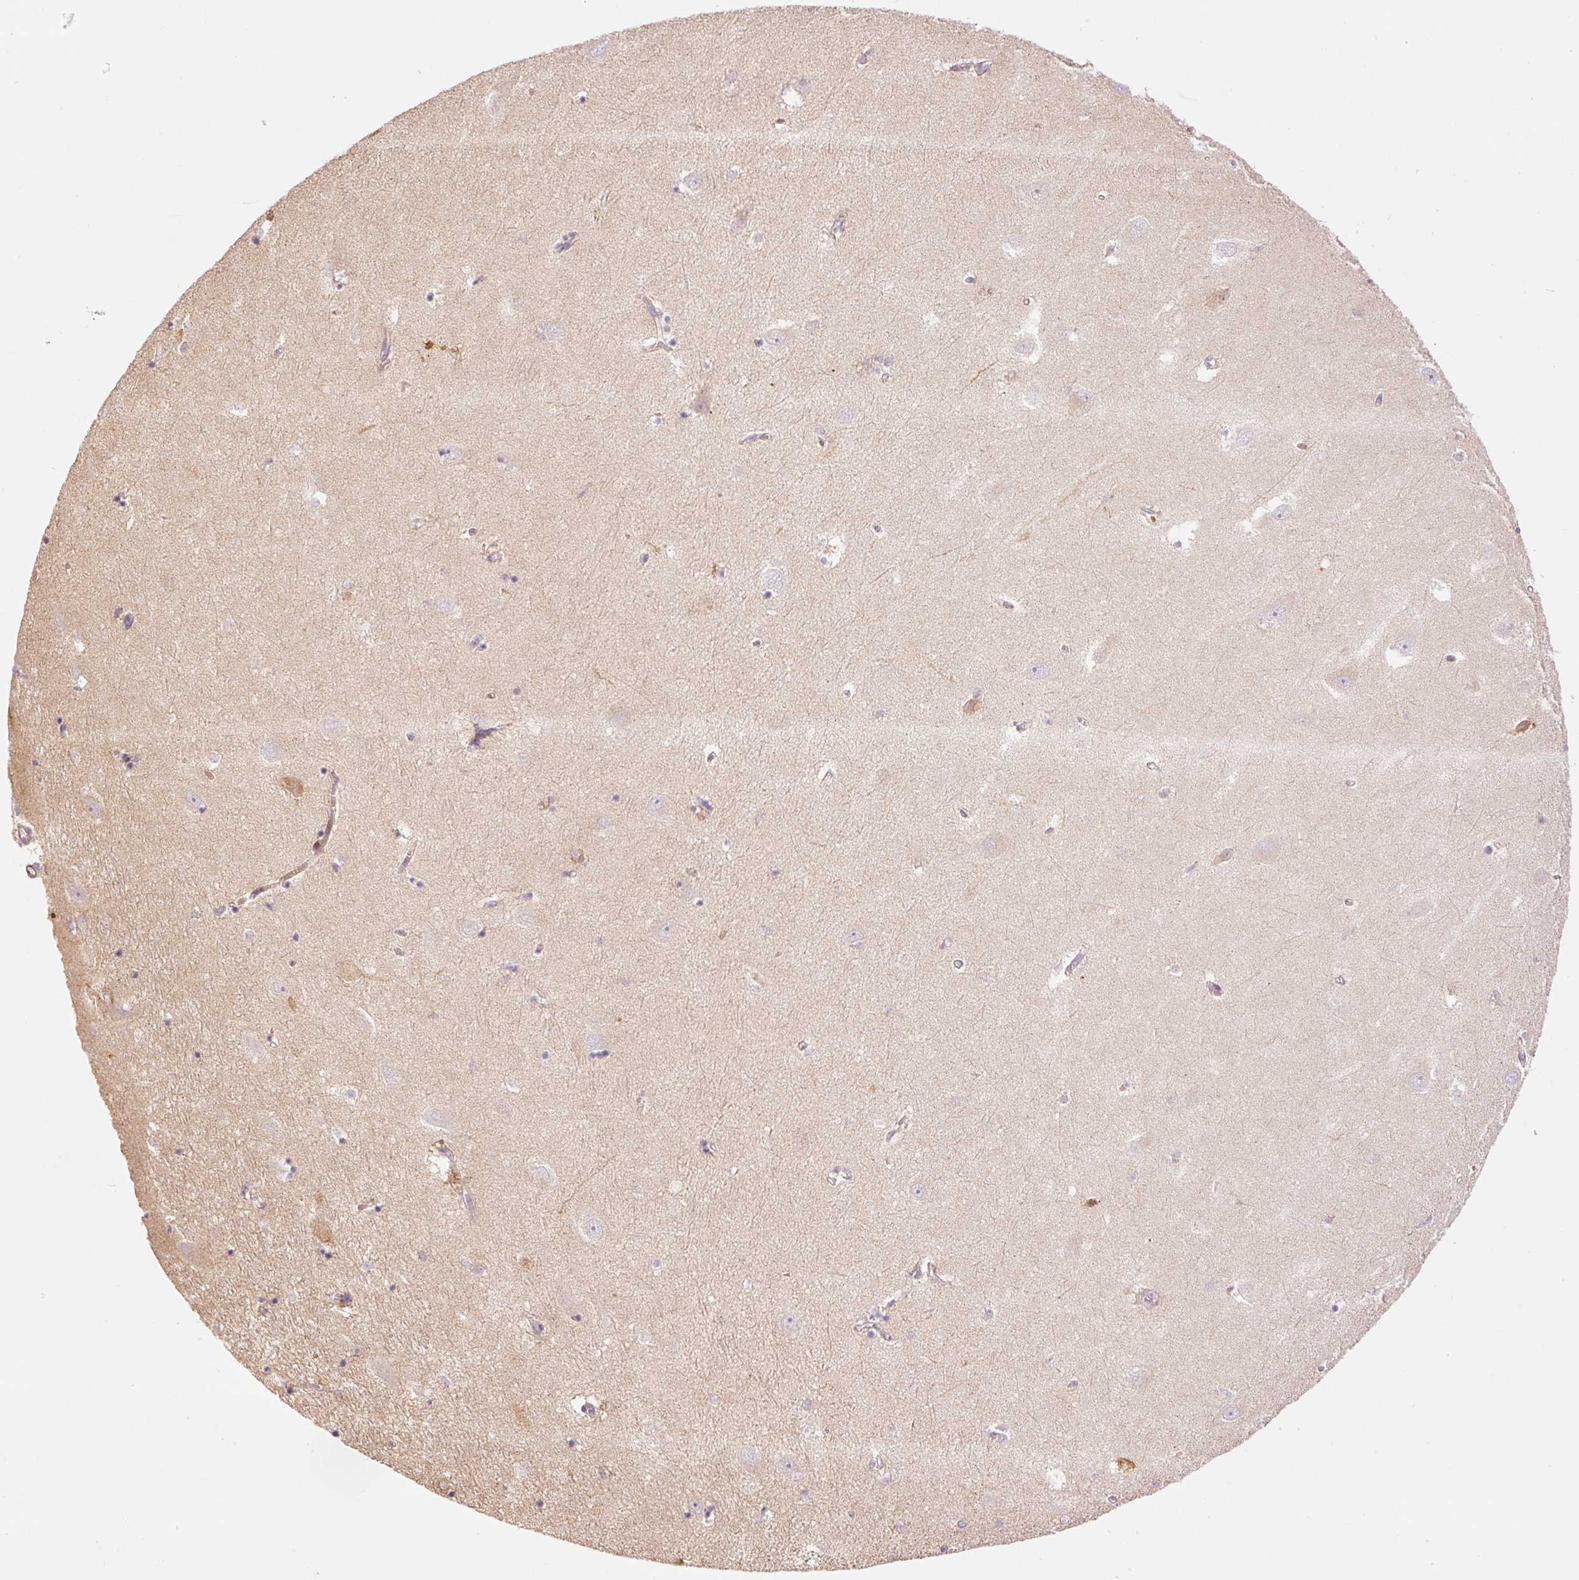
{"staining": {"intensity": "weak", "quantity": "25%-75%", "location": "cytoplasmic/membranous"}, "tissue": "hippocampus", "cell_type": "Glial cells", "image_type": "normal", "snomed": [{"axis": "morphology", "description": "Normal tissue, NOS"}, {"axis": "topography", "description": "Hippocampus"}], "caption": "An immunohistochemistry histopathology image of normal tissue is shown. Protein staining in brown labels weak cytoplasmic/membranous positivity in hippocampus within glial cells.", "gene": "SLC29A3", "patient": {"sex": "female", "age": 64}}